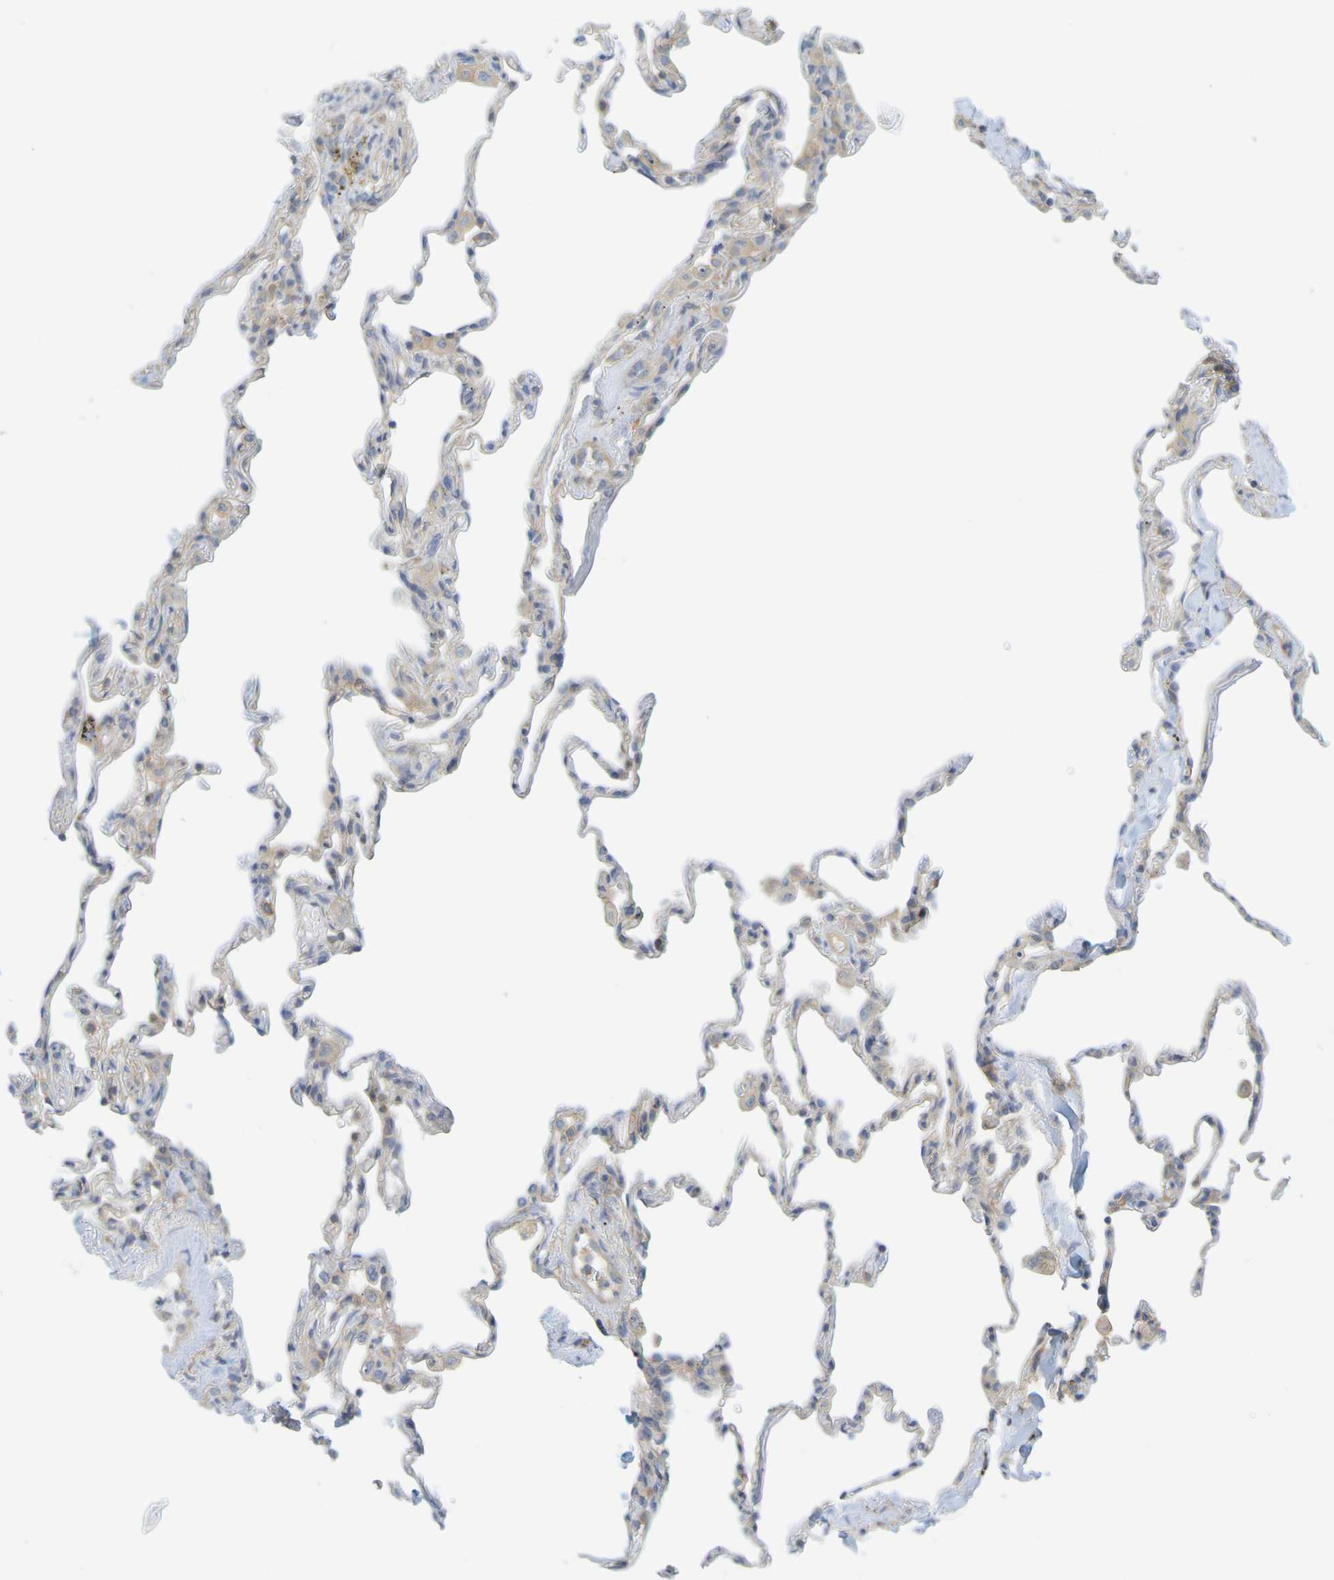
{"staining": {"intensity": "weak", "quantity": "<25%", "location": "cytoplasmic/membranous"}, "tissue": "lung", "cell_type": "Alveolar cells", "image_type": "normal", "snomed": [{"axis": "morphology", "description": "Normal tissue, NOS"}, {"axis": "topography", "description": "Lung"}], "caption": "Immunohistochemistry histopathology image of benign lung: lung stained with DAB (3,3'-diaminobenzidine) exhibits no significant protein expression in alveolar cells.", "gene": "APPL1", "patient": {"sex": "male", "age": 59}}